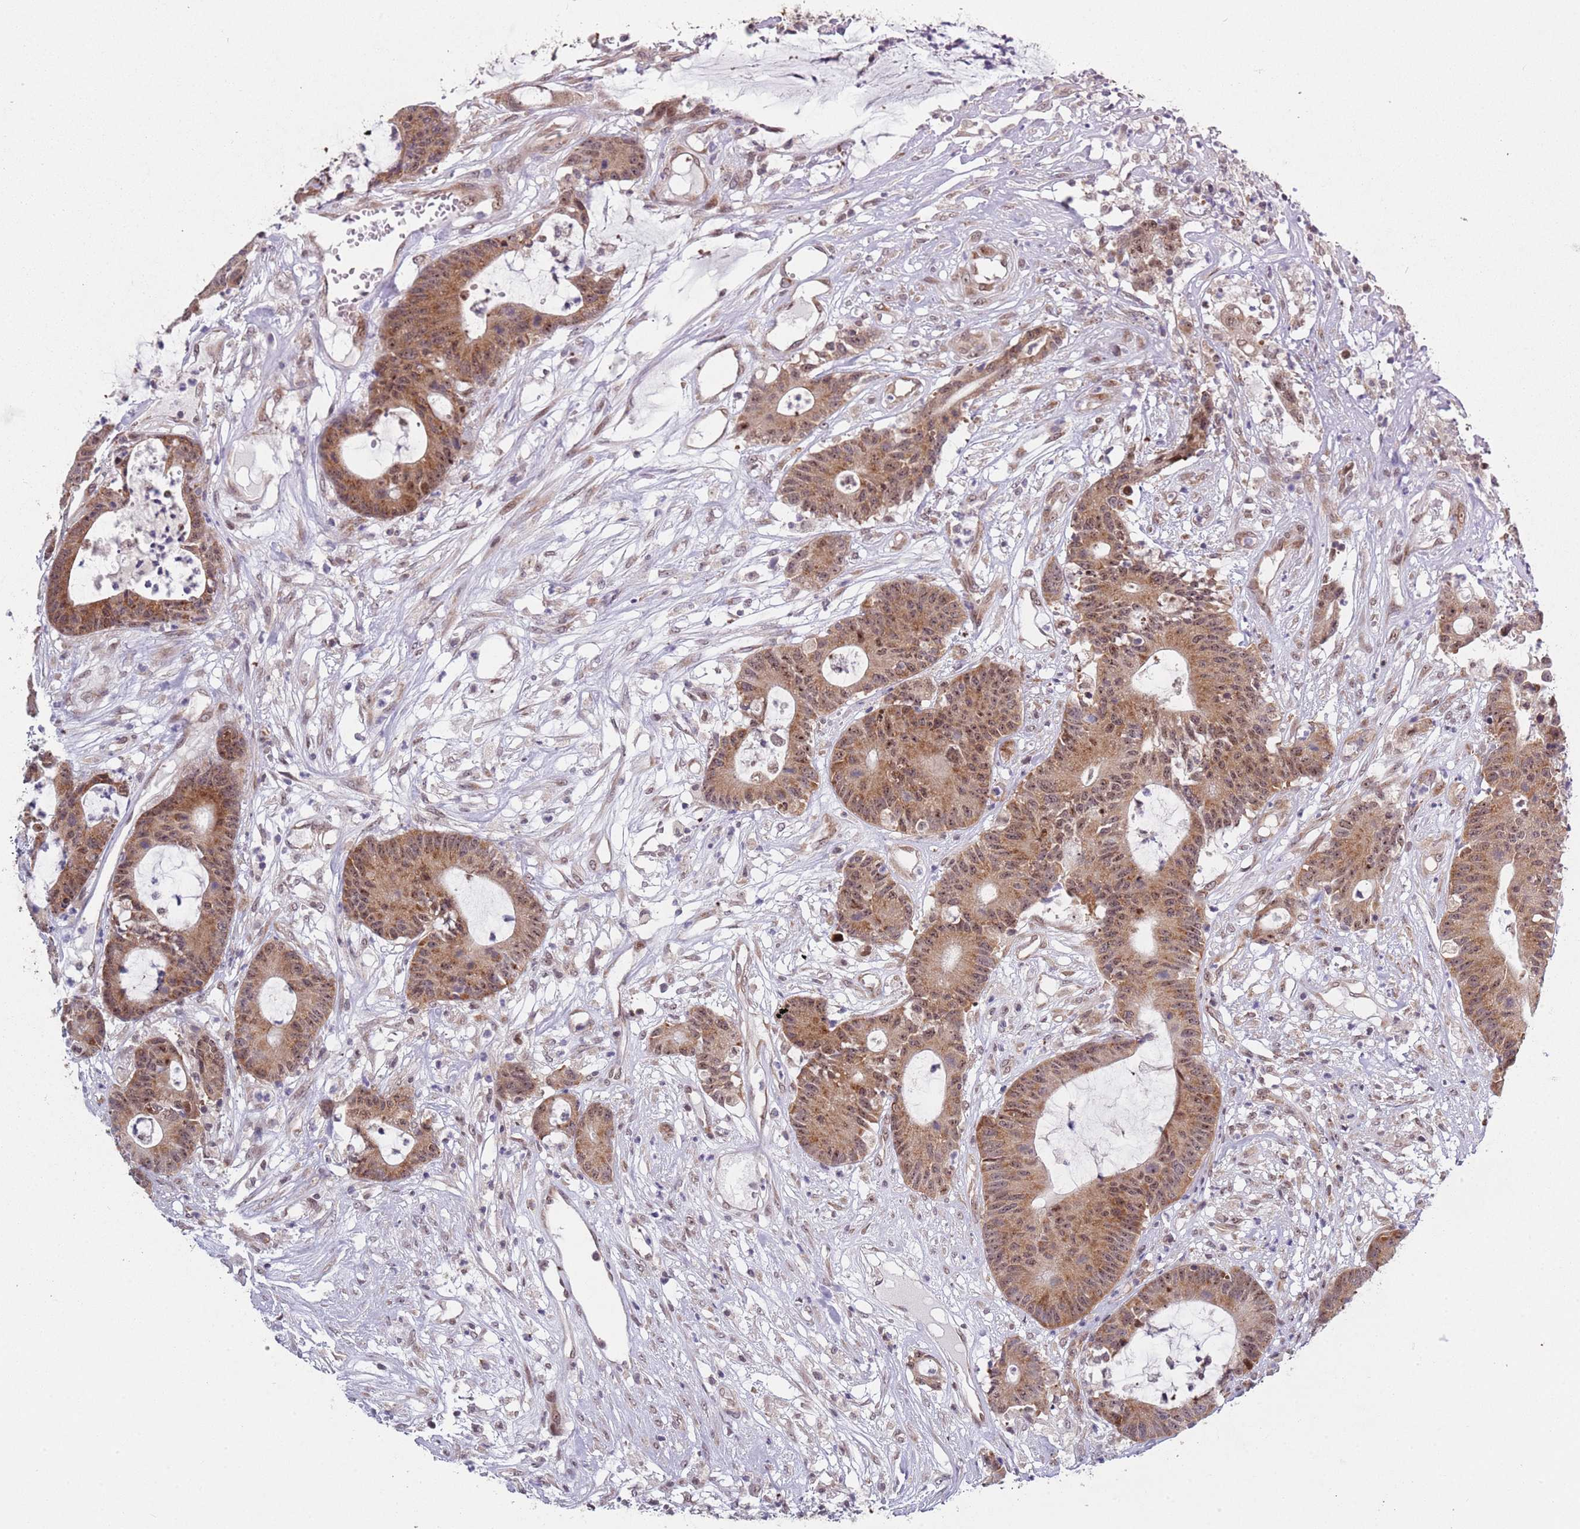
{"staining": {"intensity": "moderate", "quantity": ">75%", "location": "cytoplasmic/membranous,nuclear"}, "tissue": "colorectal cancer", "cell_type": "Tumor cells", "image_type": "cancer", "snomed": [{"axis": "morphology", "description": "Adenocarcinoma, NOS"}, {"axis": "topography", "description": "Colon"}], "caption": "A histopathology image of human adenocarcinoma (colorectal) stained for a protein reveals moderate cytoplasmic/membranous and nuclear brown staining in tumor cells. The protein is shown in brown color, while the nuclei are stained blue.", "gene": "SLC25A32", "patient": {"sex": "female", "age": 84}}